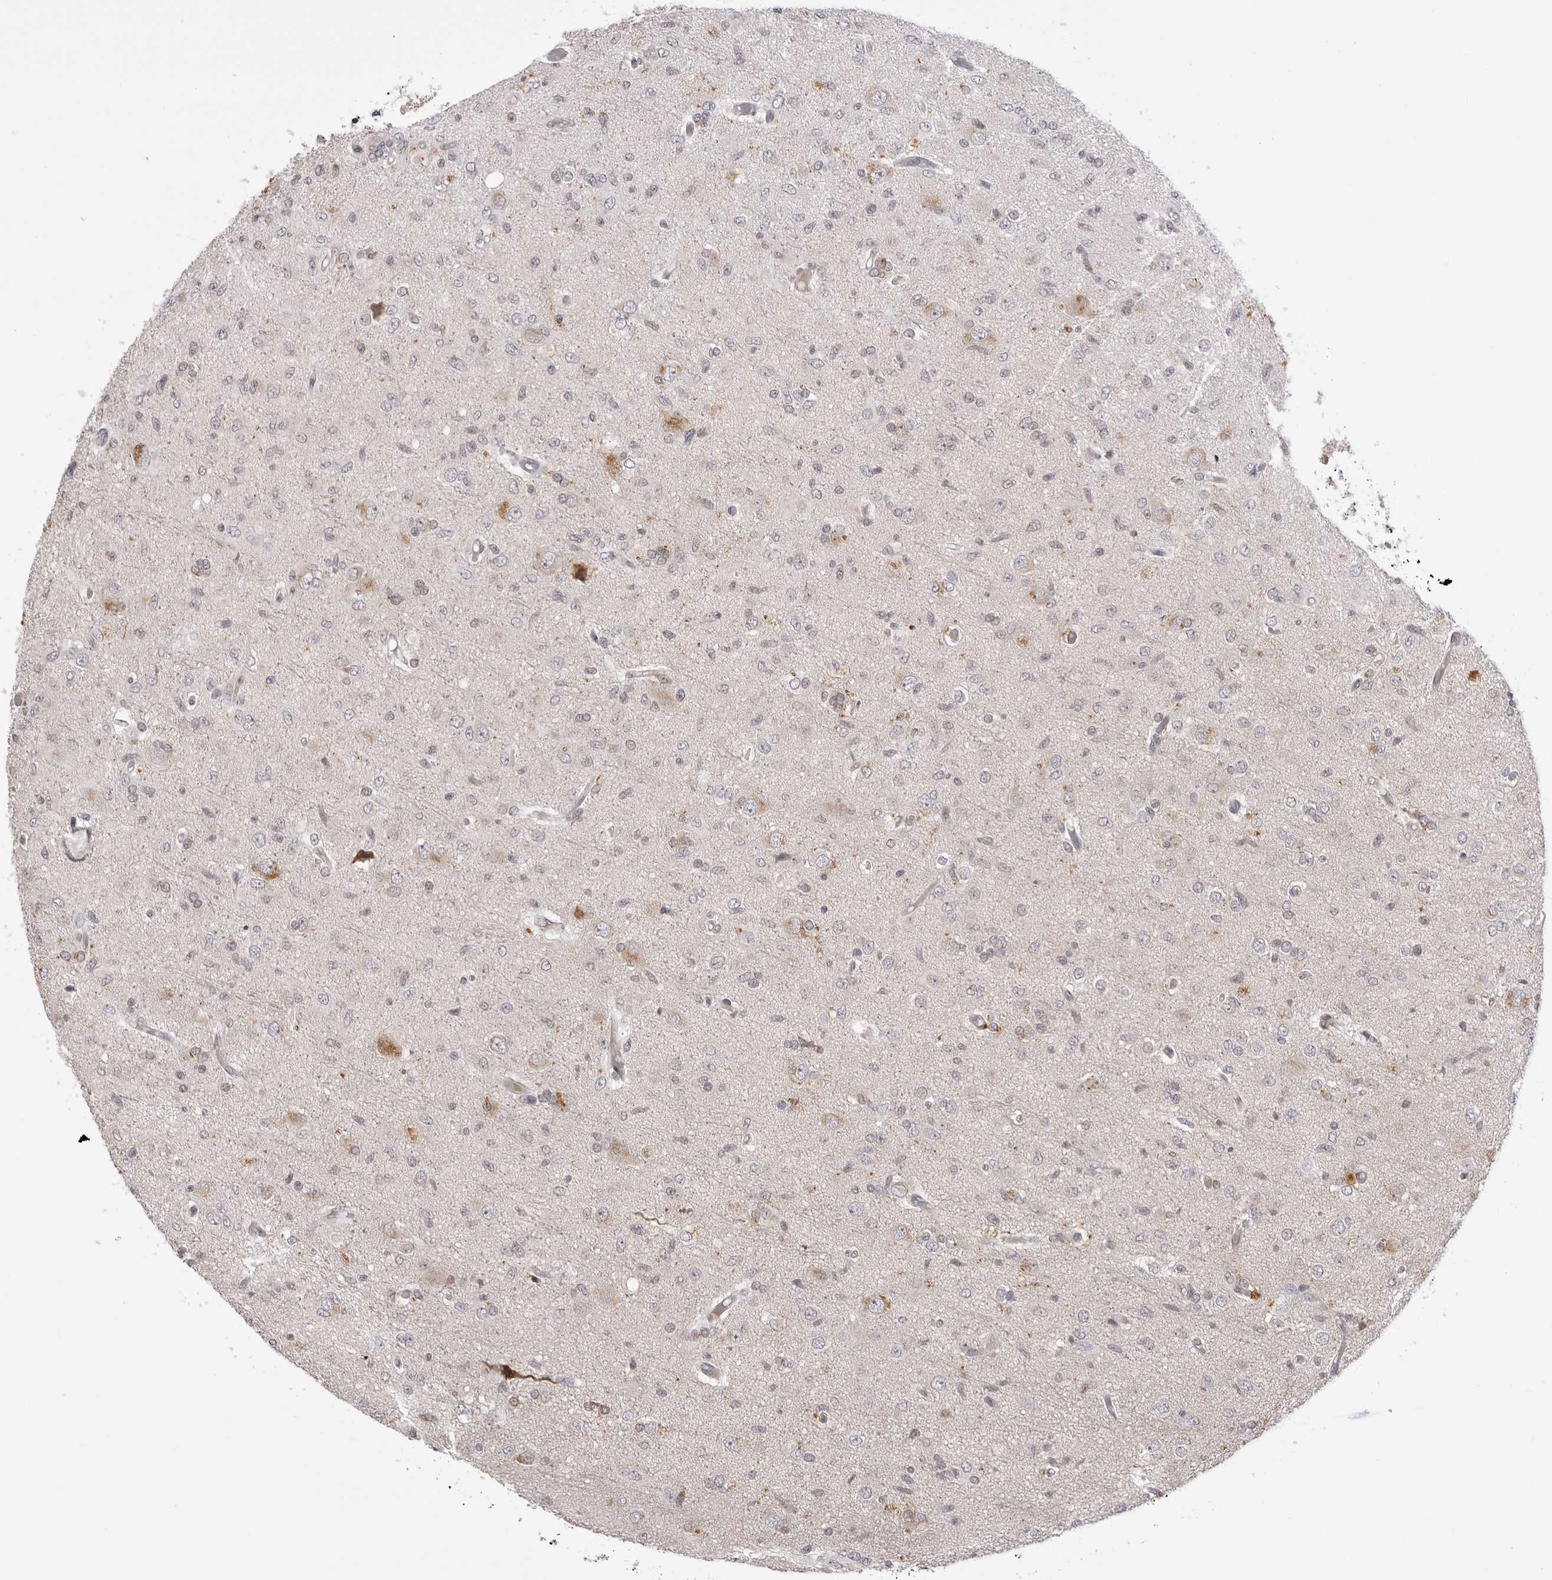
{"staining": {"intensity": "negative", "quantity": "none", "location": "none"}, "tissue": "glioma", "cell_type": "Tumor cells", "image_type": "cancer", "snomed": [{"axis": "morphology", "description": "Glioma, malignant, High grade"}, {"axis": "topography", "description": "Brain"}], "caption": "Glioma was stained to show a protein in brown. There is no significant staining in tumor cells.", "gene": "SUGCT", "patient": {"sex": "female", "age": 59}}